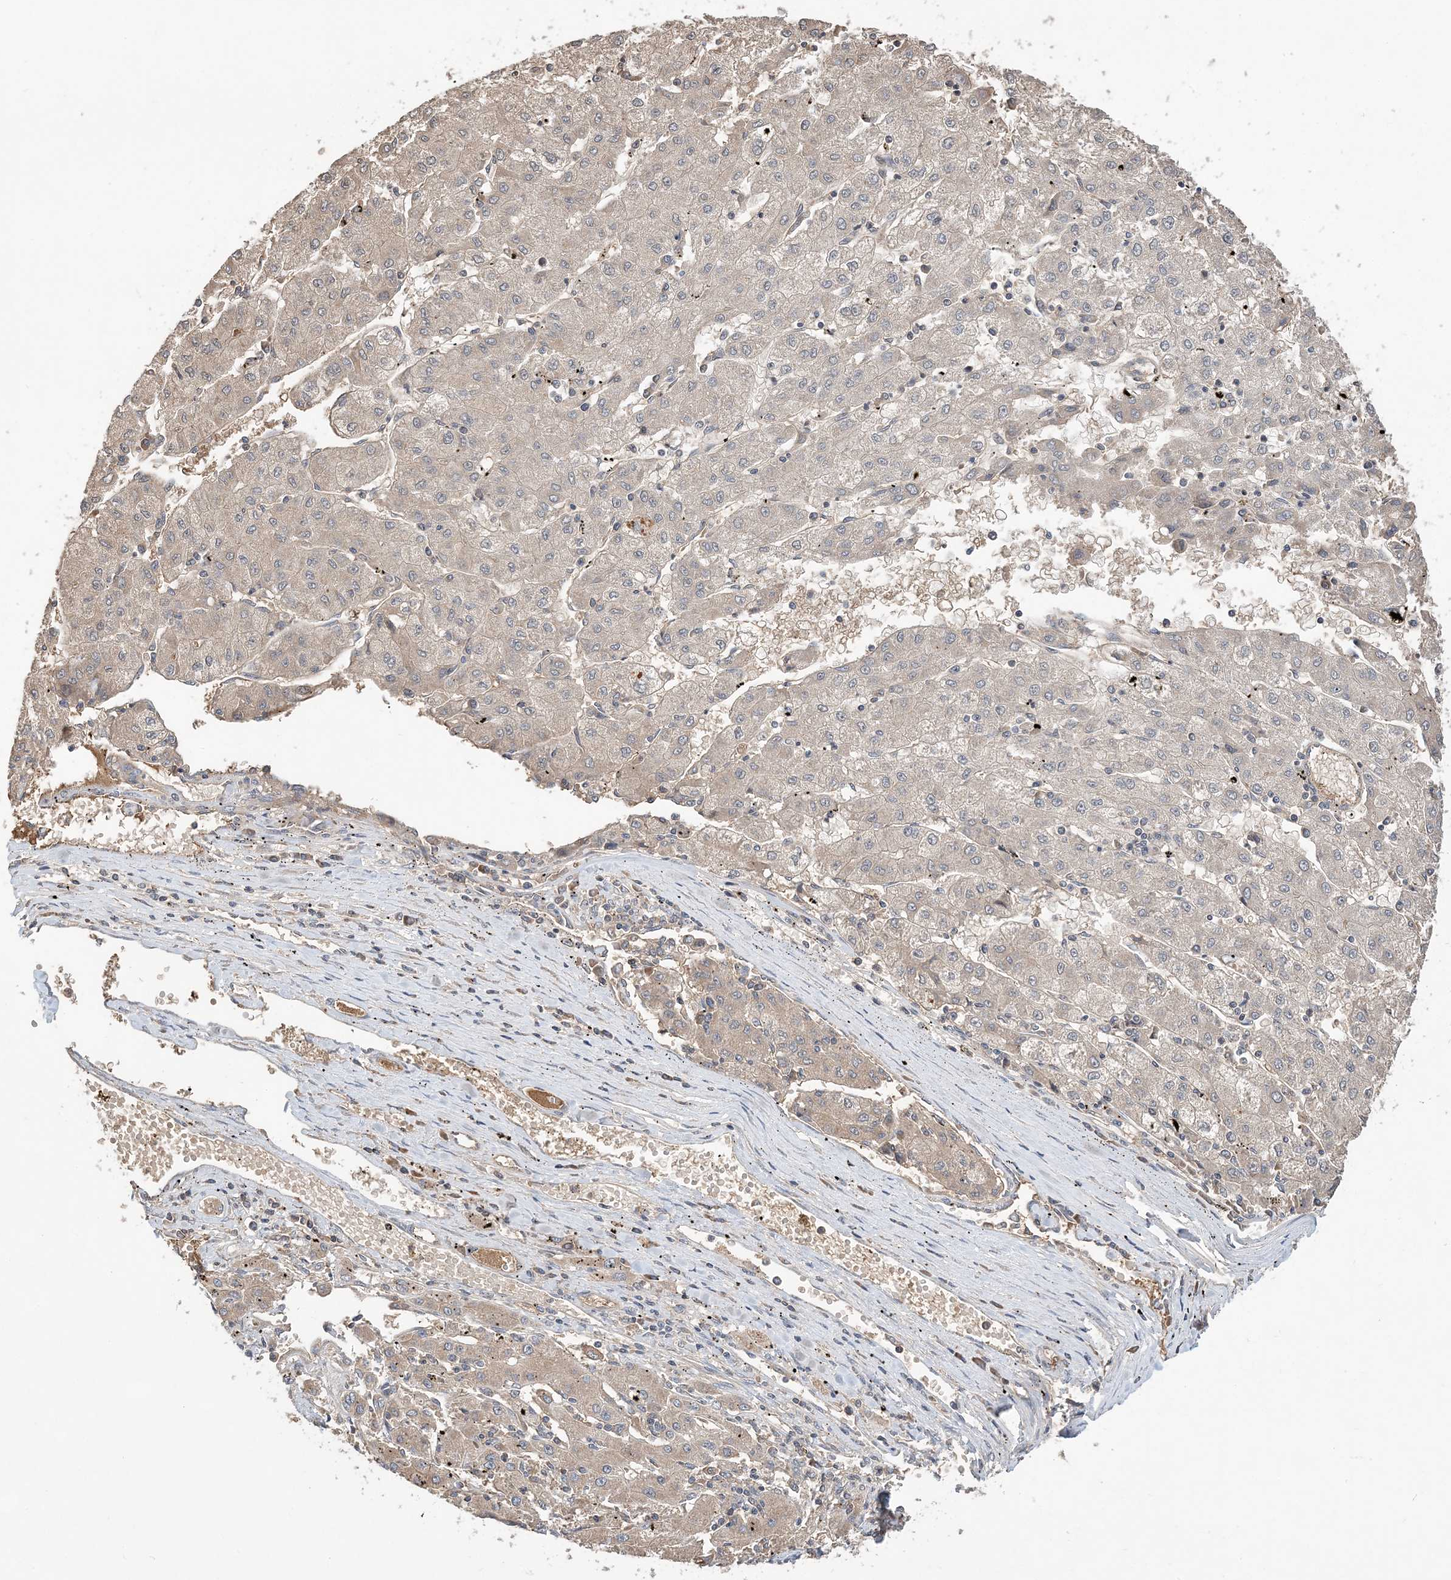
{"staining": {"intensity": "negative", "quantity": "none", "location": "none"}, "tissue": "liver cancer", "cell_type": "Tumor cells", "image_type": "cancer", "snomed": [{"axis": "morphology", "description": "Carcinoma, Hepatocellular, NOS"}, {"axis": "topography", "description": "Liver"}], "caption": "This micrograph is of liver hepatocellular carcinoma stained with immunohistochemistry to label a protein in brown with the nuclei are counter-stained blue. There is no expression in tumor cells.", "gene": "SYCP3", "patient": {"sex": "male", "age": 72}}